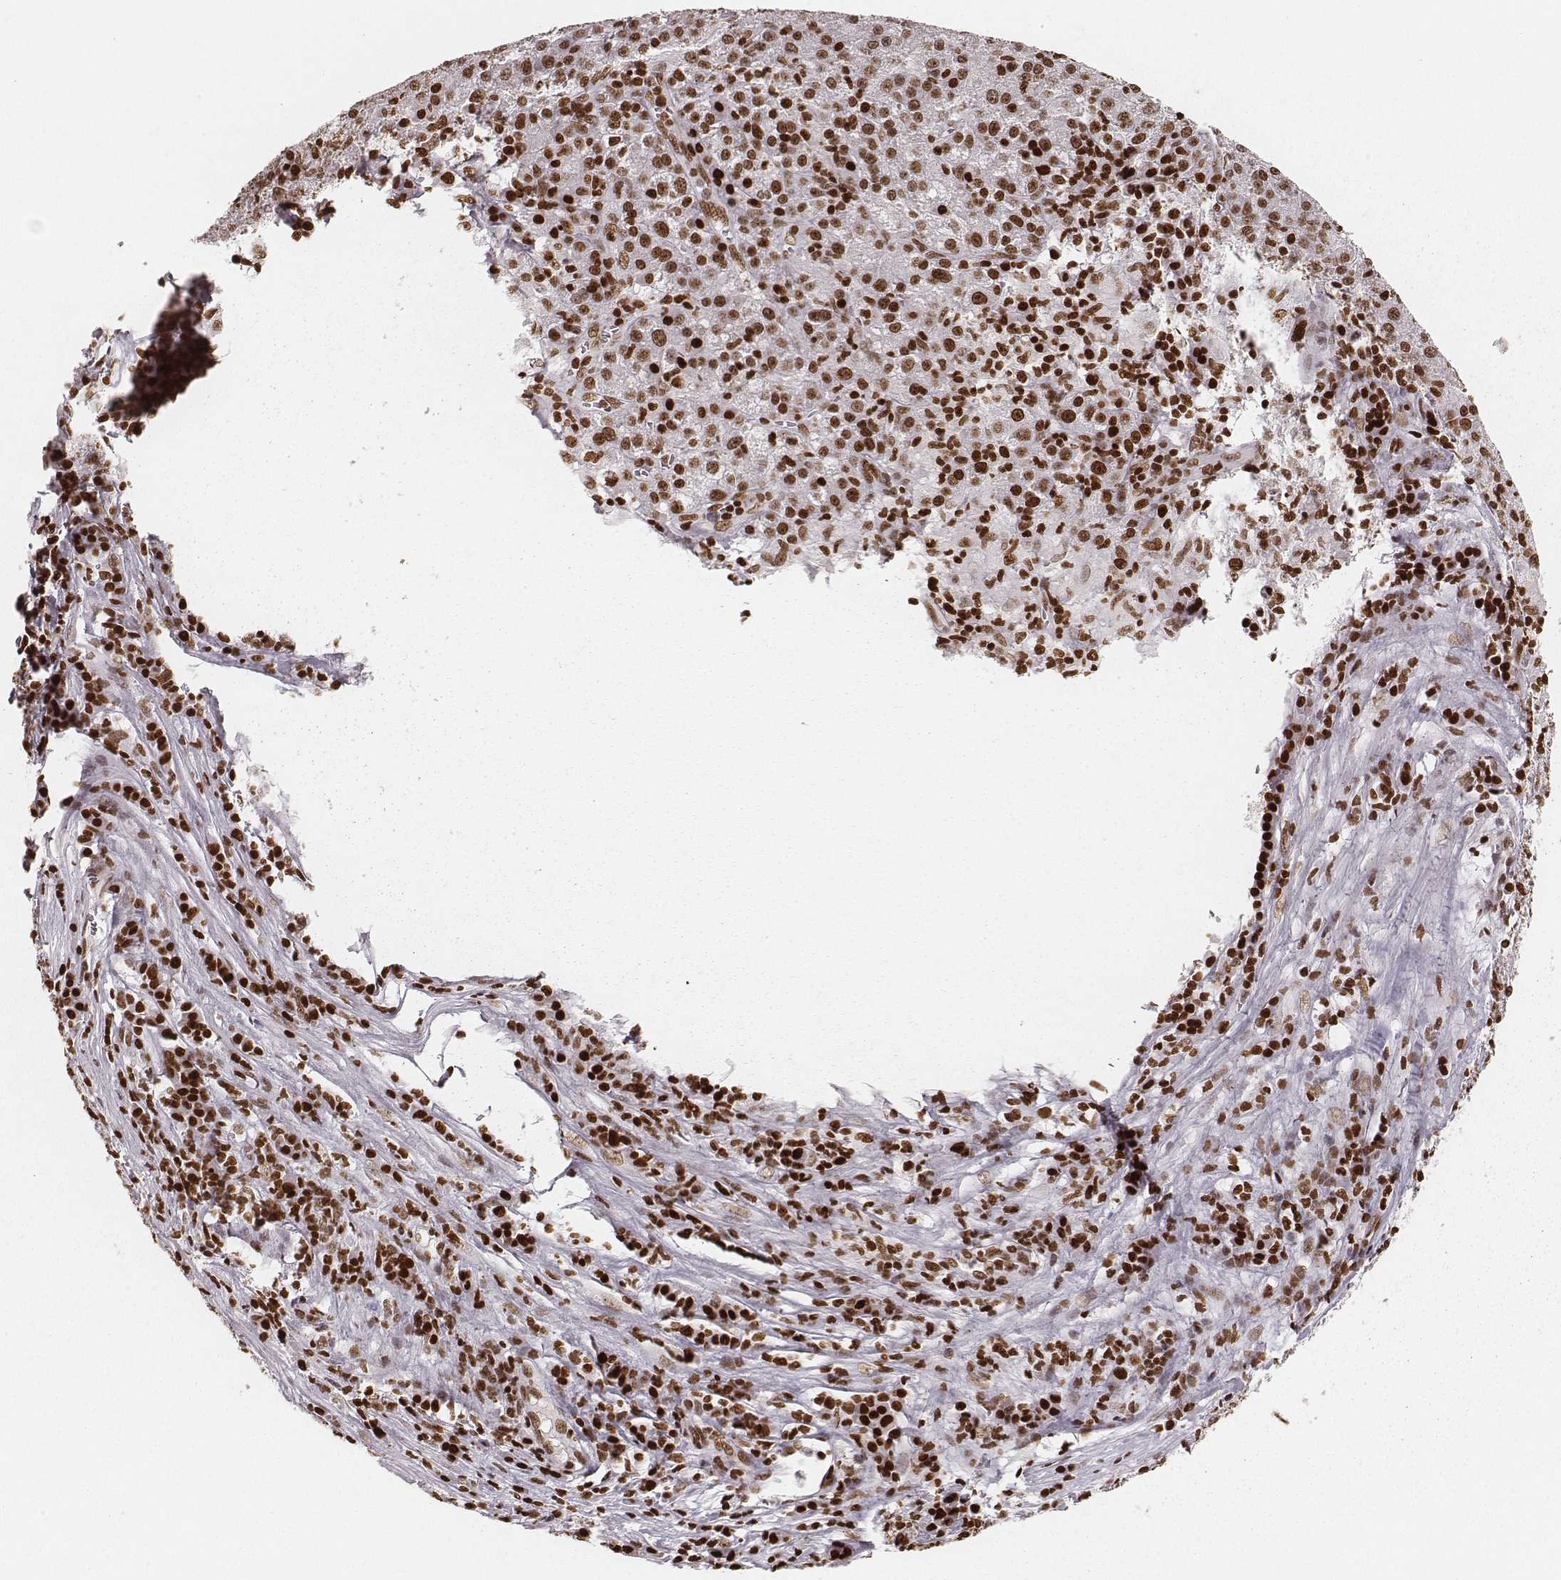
{"staining": {"intensity": "strong", "quantity": ">75%", "location": "nuclear"}, "tissue": "liver cancer", "cell_type": "Tumor cells", "image_type": "cancer", "snomed": [{"axis": "morphology", "description": "Carcinoma, Hepatocellular, NOS"}, {"axis": "topography", "description": "Liver"}], "caption": "Immunohistochemistry (IHC) histopathology image of human liver cancer (hepatocellular carcinoma) stained for a protein (brown), which displays high levels of strong nuclear staining in about >75% of tumor cells.", "gene": "PARP1", "patient": {"sex": "female", "age": 60}}